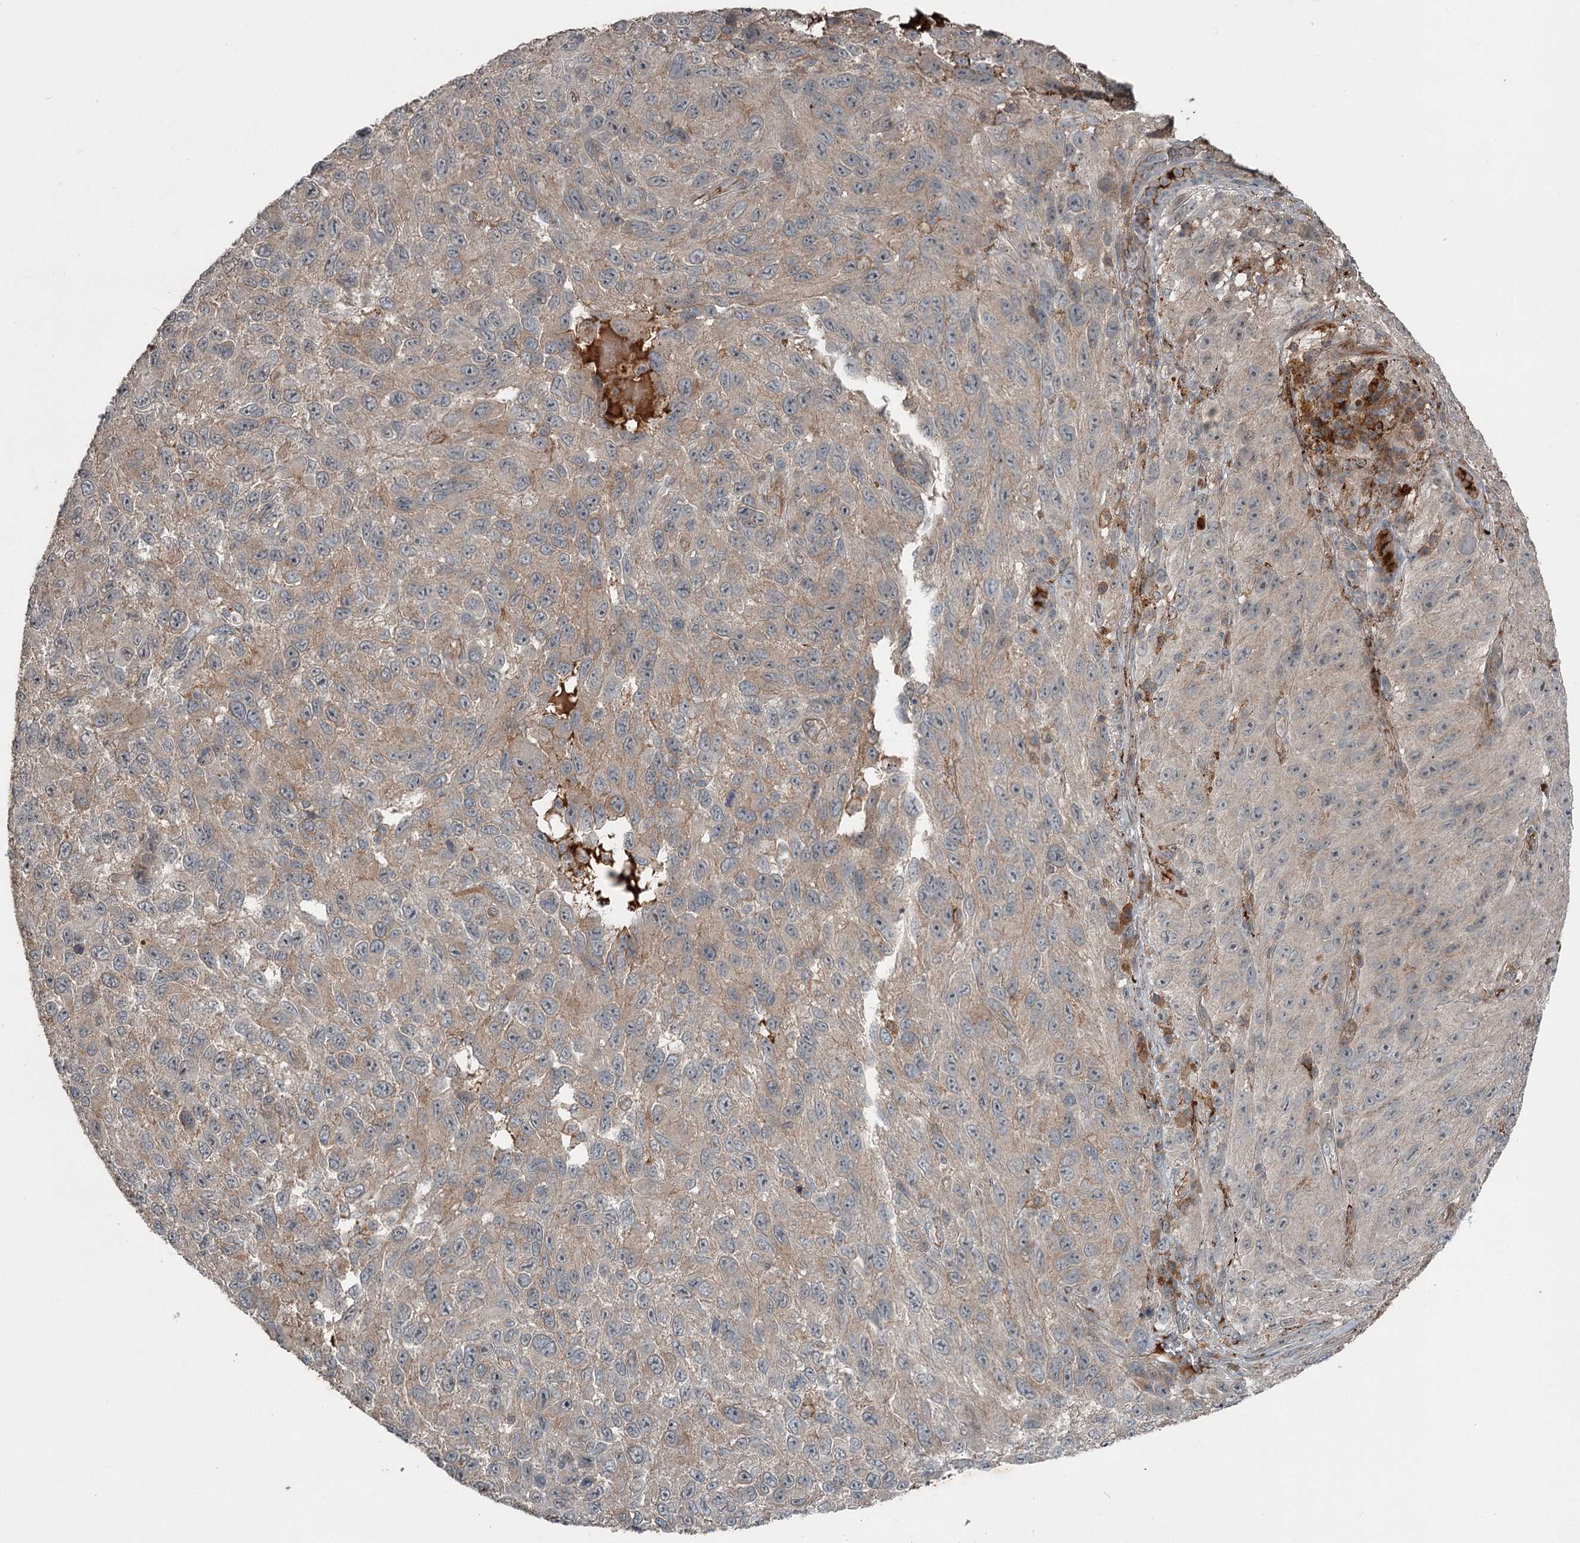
{"staining": {"intensity": "weak", "quantity": "<25%", "location": "cytoplasmic/membranous"}, "tissue": "melanoma", "cell_type": "Tumor cells", "image_type": "cancer", "snomed": [{"axis": "morphology", "description": "Malignant melanoma, NOS"}, {"axis": "topography", "description": "Skin"}], "caption": "Image shows no significant protein expression in tumor cells of malignant melanoma.", "gene": "SLC39A8", "patient": {"sex": "female", "age": 96}}